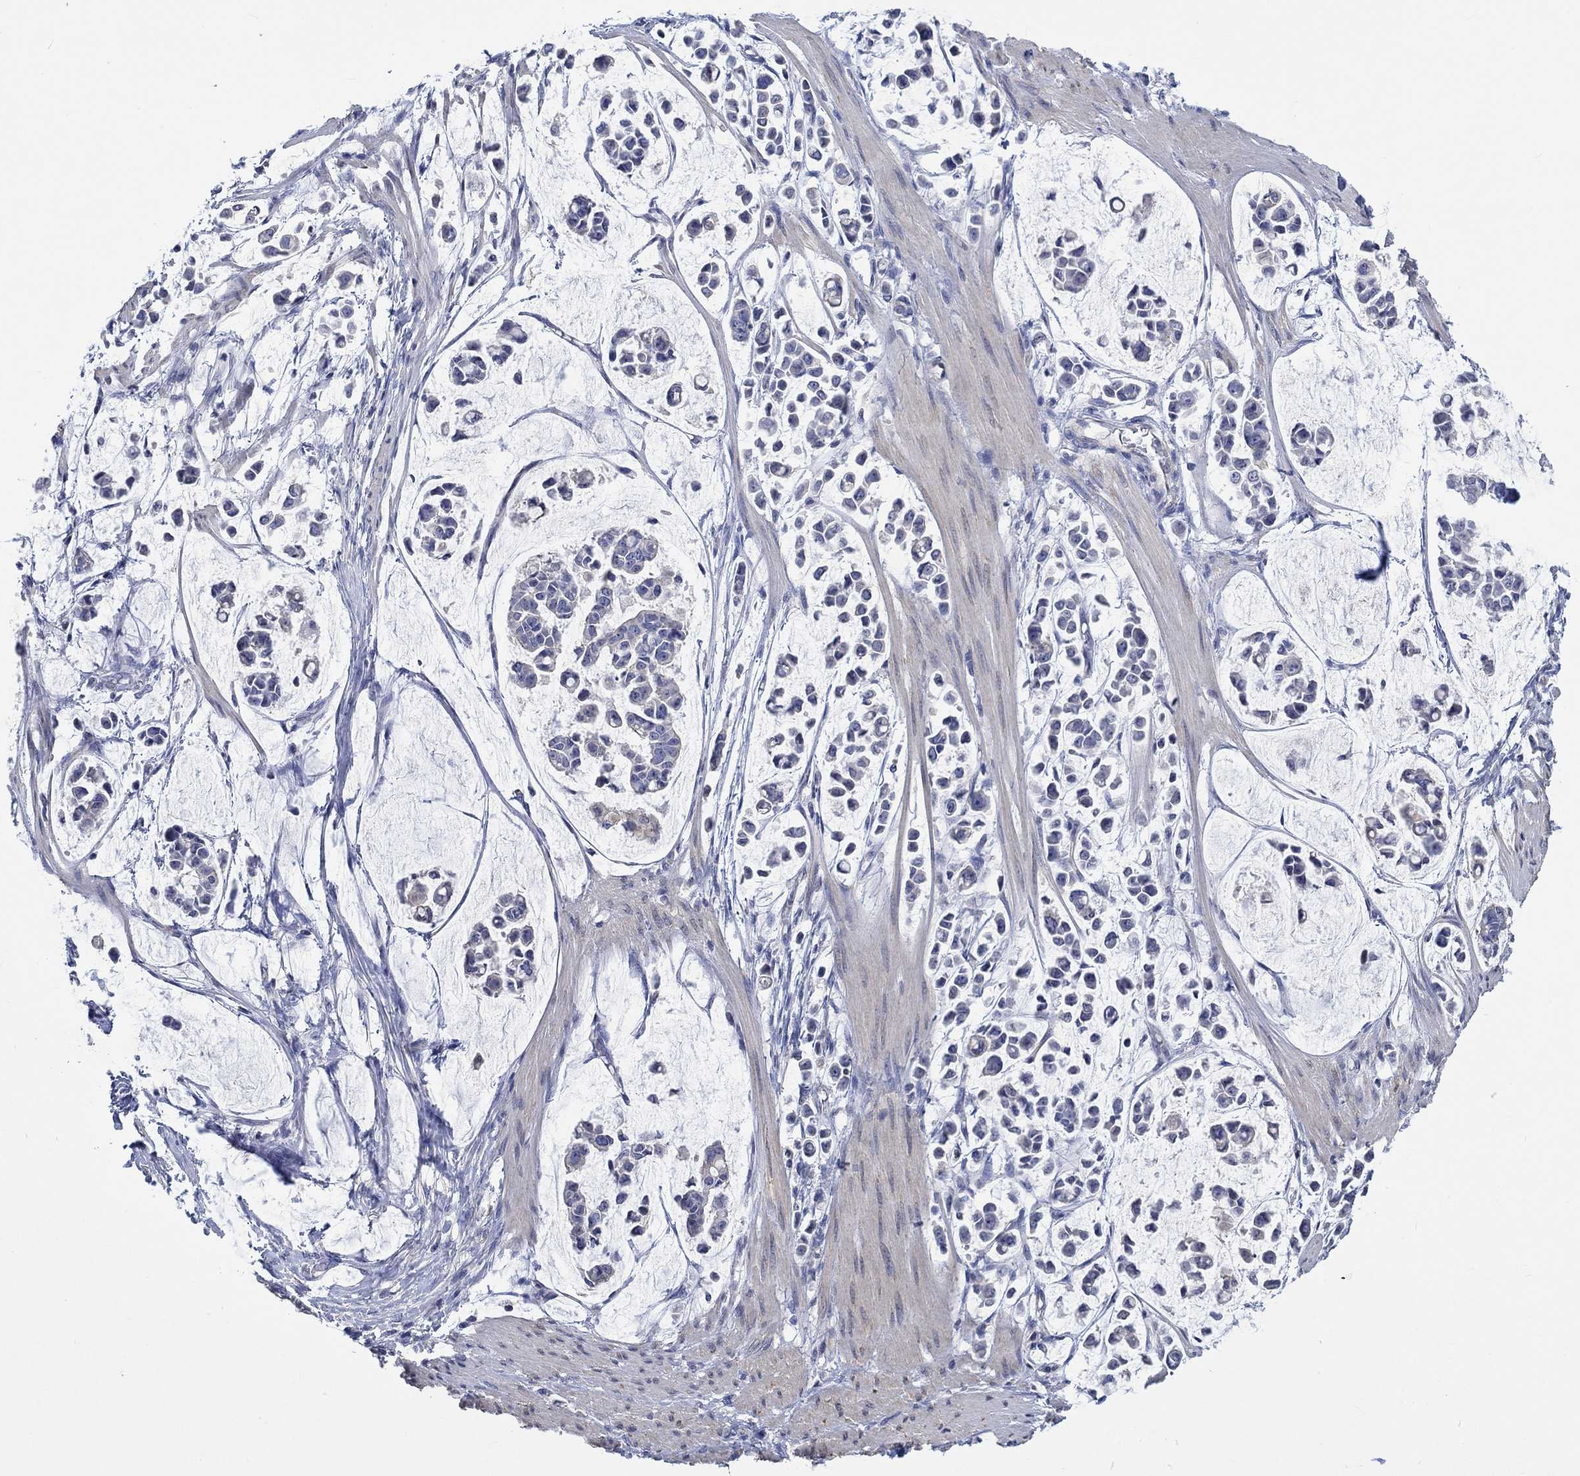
{"staining": {"intensity": "negative", "quantity": "none", "location": "none"}, "tissue": "stomach cancer", "cell_type": "Tumor cells", "image_type": "cancer", "snomed": [{"axis": "morphology", "description": "Adenocarcinoma, NOS"}, {"axis": "topography", "description": "Stomach"}], "caption": "Tumor cells show no significant protein positivity in adenocarcinoma (stomach). (Brightfield microscopy of DAB (3,3'-diaminobenzidine) IHC at high magnification).", "gene": "AGRP", "patient": {"sex": "male", "age": 82}}